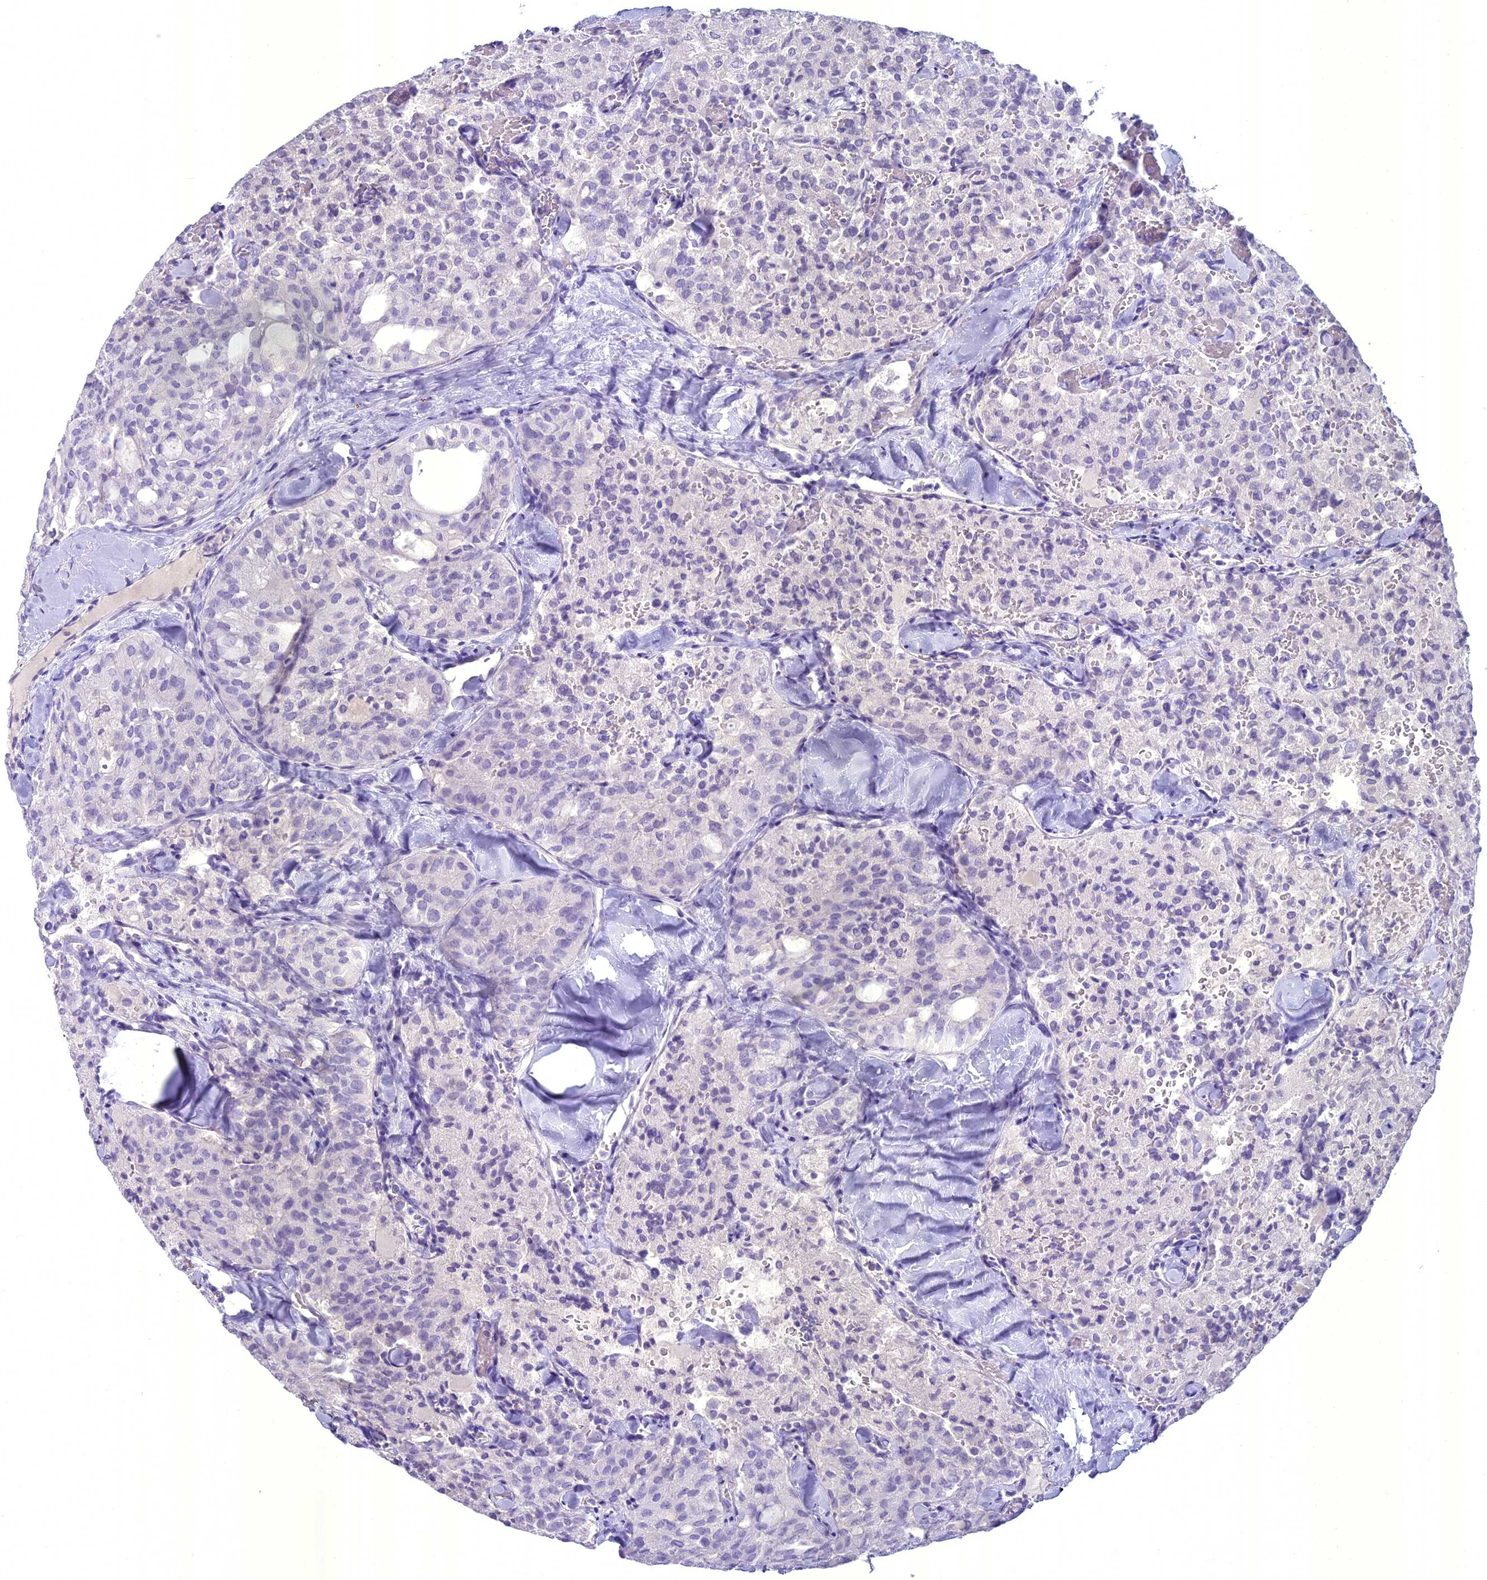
{"staining": {"intensity": "negative", "quantity": "none", "location": "none"}, "tissue": "thyroid cancer", "cell_type": "Tumor cells", "image_type": "cancer", "snomed": [{"axis": "morphology", "description": "Follicular adenoma carcinoma, NOS"}, {"axis": "topography", "description": "Thyroid gland"}], "caption": "The photomicrograph shows no significant positivity in tumor cells of follicular adenoma carcinoma (thyroid).", "gene": "UNC80", "patient": {"sex": "male", "age": 75}}